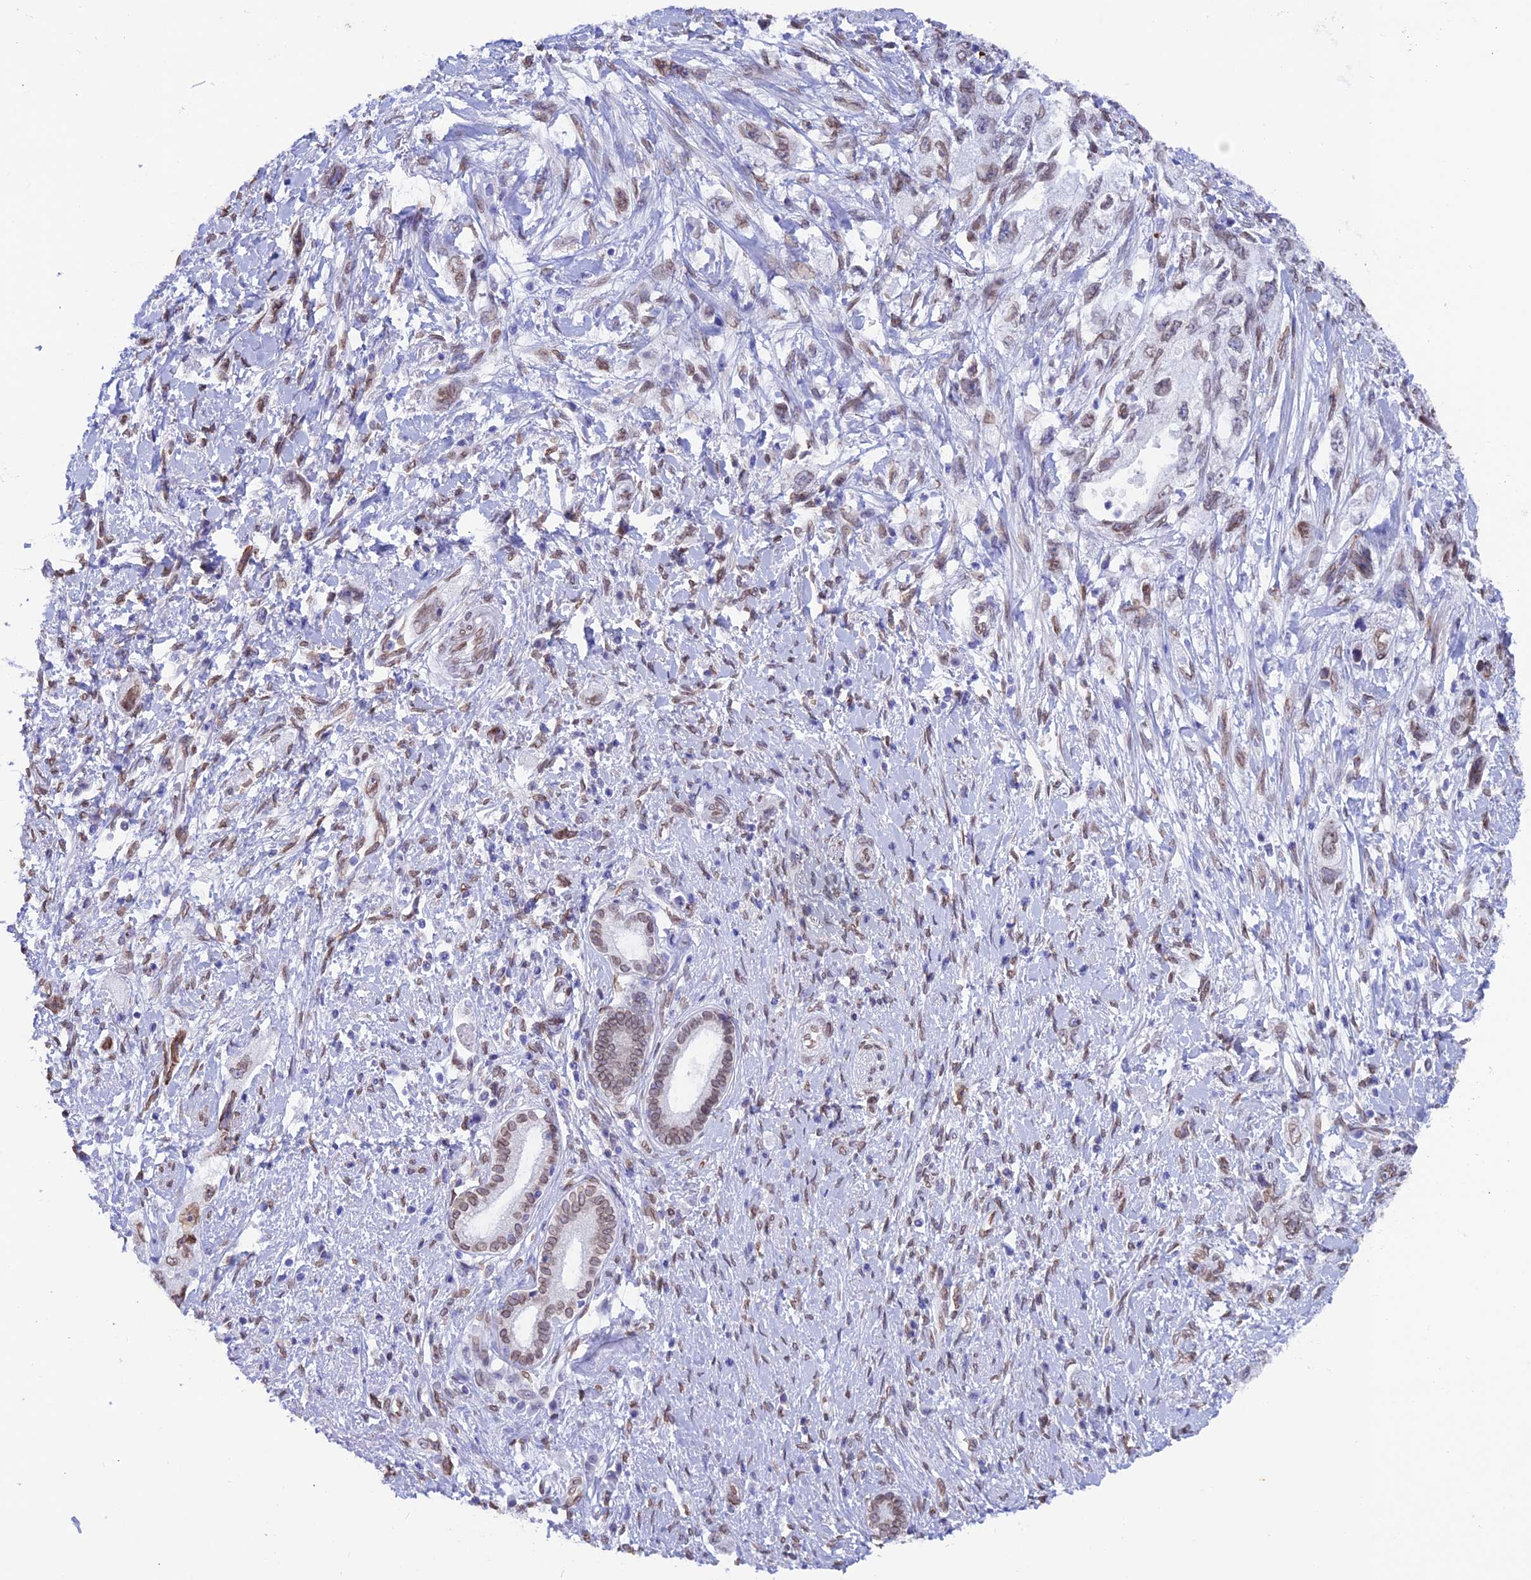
{"staining": {"intensity": "weak", "quantity": "25%-75%", "location": "nuclear"}, "tissue": "pancreatic cancer", "cell_type": "Tumor cells", "image_type": "cancer", "snomed": [{"axis": "morphology", "description": "Adenocarcinoma, NOS"}, {"axis": "topography", "description": "Pancreas"}], "caption": "Immunohistochemistry (DAB (3,3'-diaminobenzidine)) staining of human pancreatic cancer exhibits weak nuclear protein positivity in approximately 25%-75% of tumor cells.", "gene": "TMPRSS7", "patient": {"sex": "female", "age": 73}}